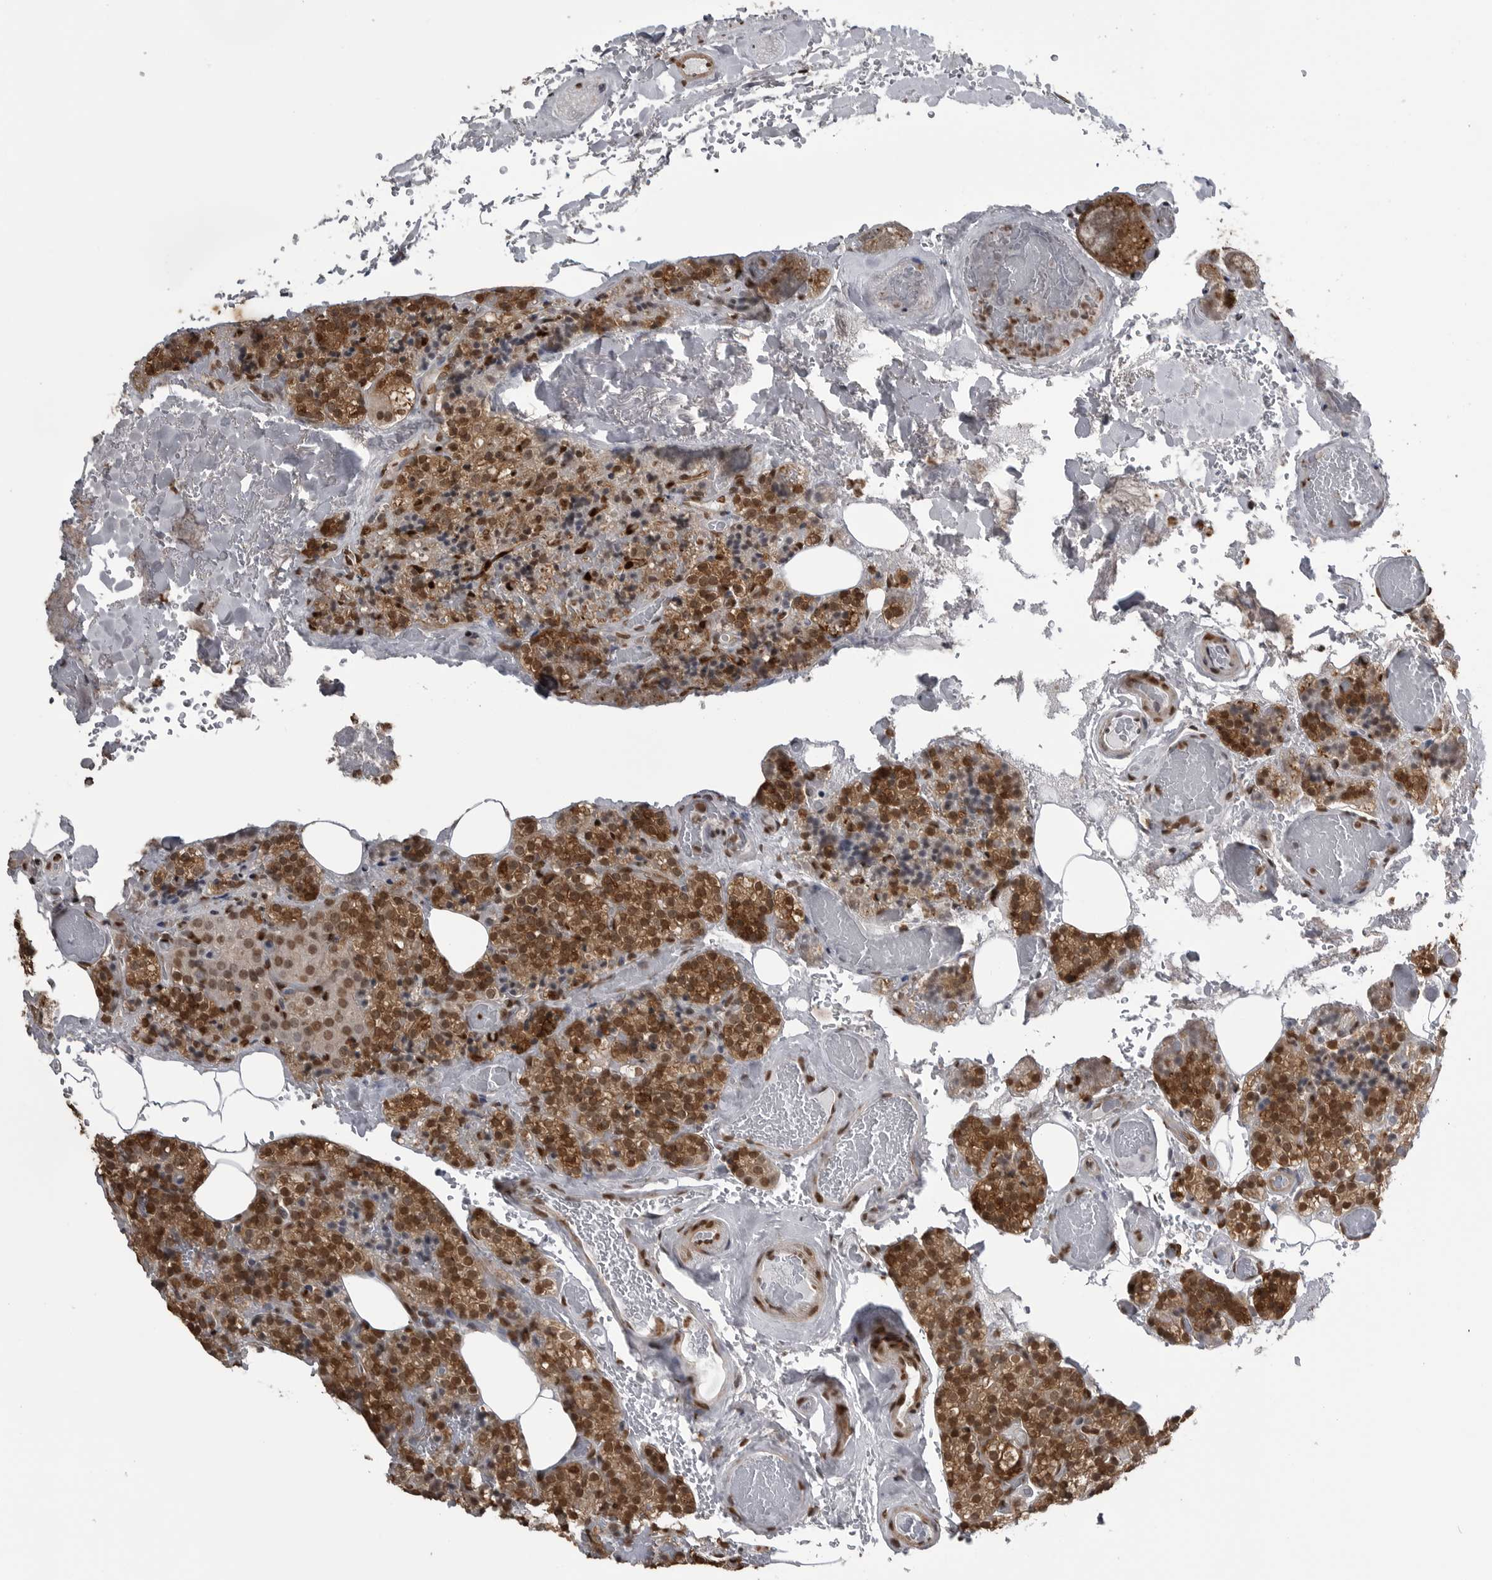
{"staining": {"intensity": "moderate", "quantity": ">75%", "location": "cytoplasmic/membranous,nuclear"}, "tissue": "parathyroid gland", "cell_type": "Glandular cells", "image_type": "normal", "snomed": [{"axis": "morphology", "description": "Normal tissue, NOS"}, {"axis": "topography", "description": "Parathyroid gland"}], "caption": "Immunohistochemical staining of benign human parathyroid gland displays moderate cytoplasmic/membranous,nuclear protein staining in approximately >75% of glandular cells. The staining was performed using DAB (3,3'-diaminobenzidine), with brown indicating positive protein expression. Nuclei are stained blue with hematoxylin.", "gene": "SMAD2", "patient": {"sex": "male", "age": 87}}